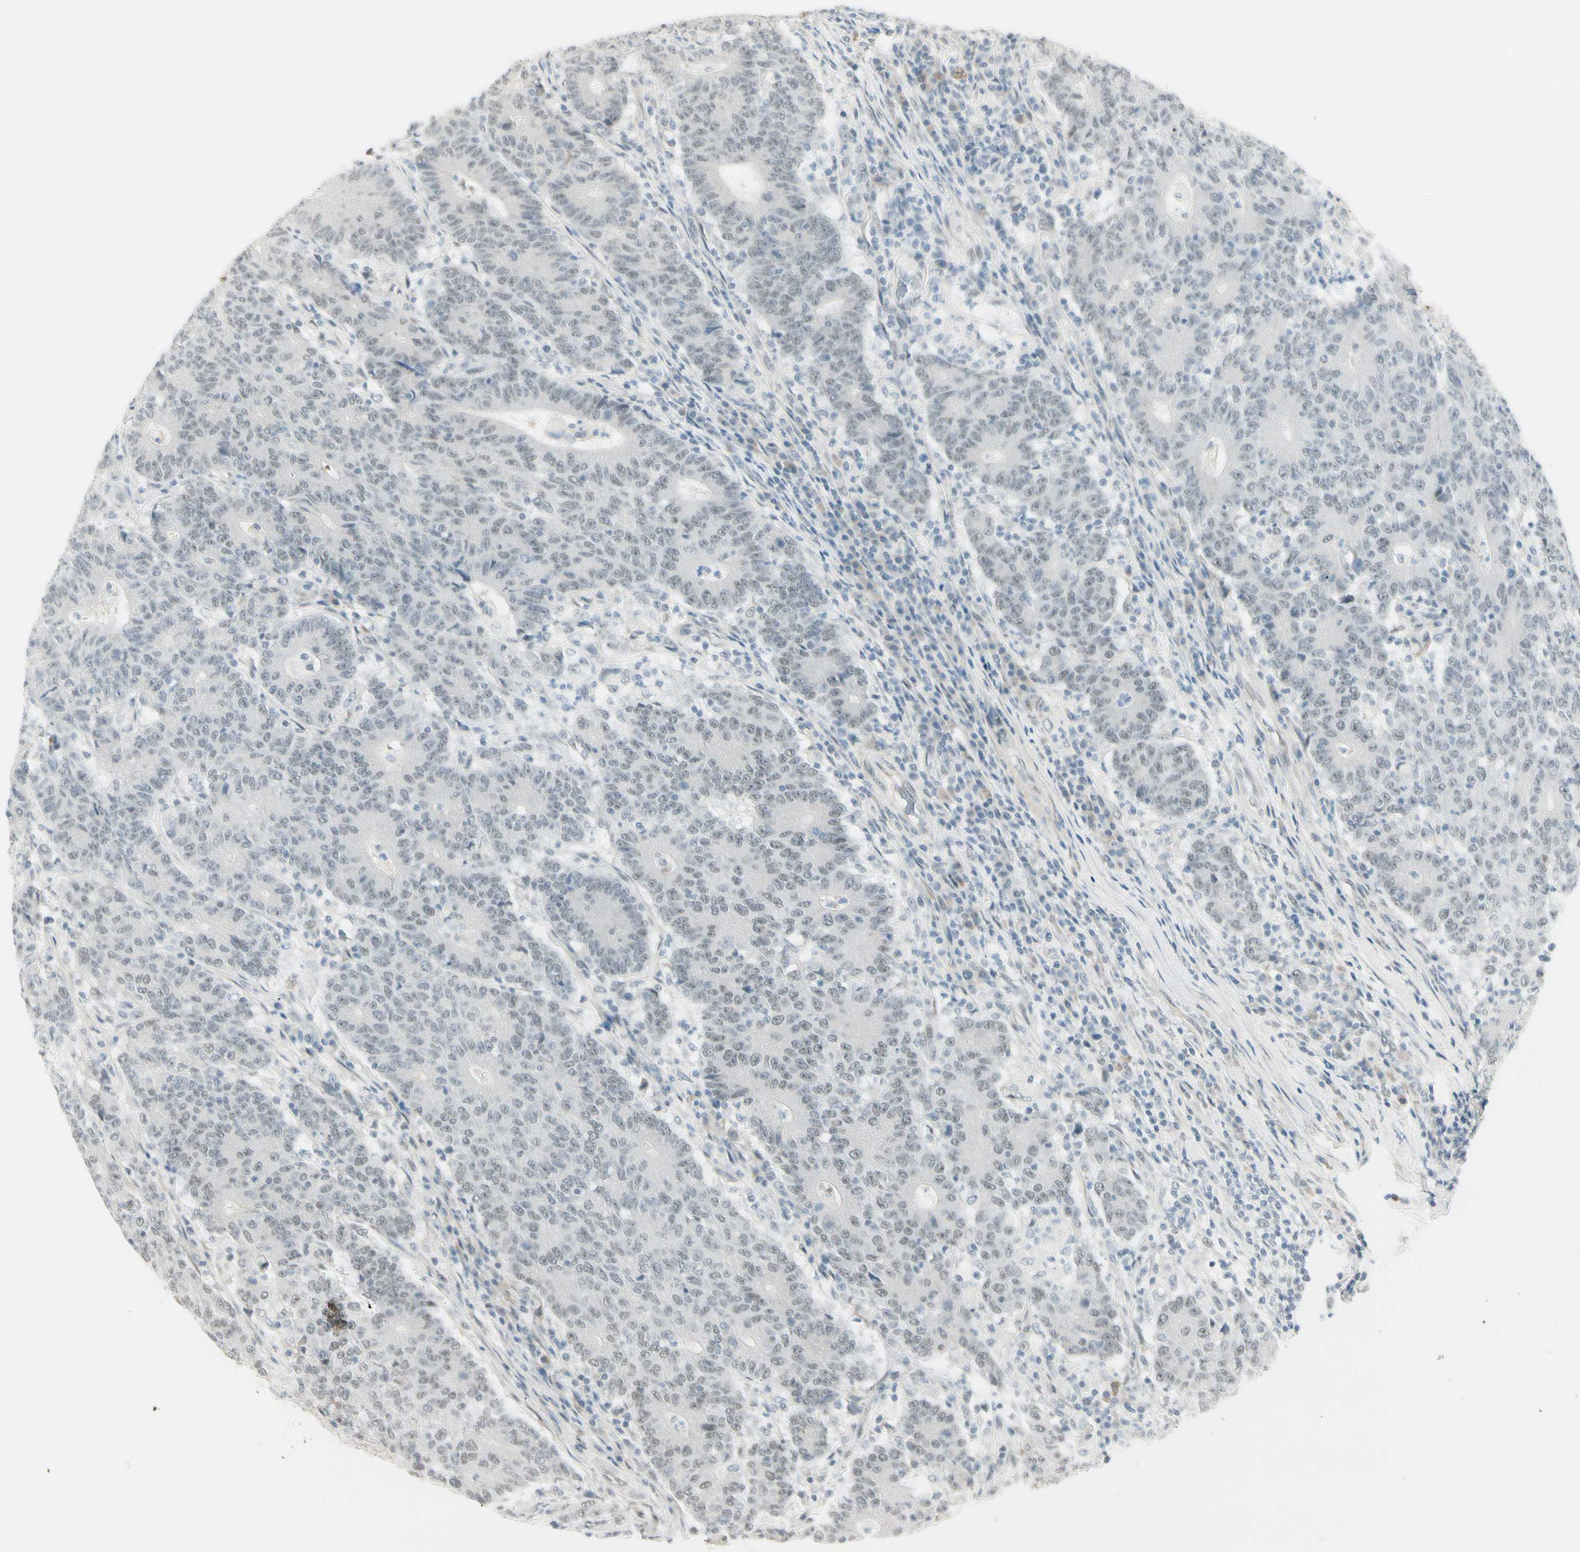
{"staining": {"intensity": "negative", "quantity": "none", "location": "none"}, "tissue": "colorectal cancer", "cell_type": "Tumor cells", "image_type": "cancer", "snomed": [{"axis": "morphology", "description": "Normal tissue, NOS"}, {"axis": "morphology", "description": "Adenocarcinoma, NOS"}, {"axis": "topography", "description": "Colon"}], "caption": "IHC image of neoplastic tissue: colorectal adenocarcinoma stained with DAB displays no significant protein positivity in tumor cells.", "gene": "ASPN", "patient": {"sex": "female", "age": 75}}